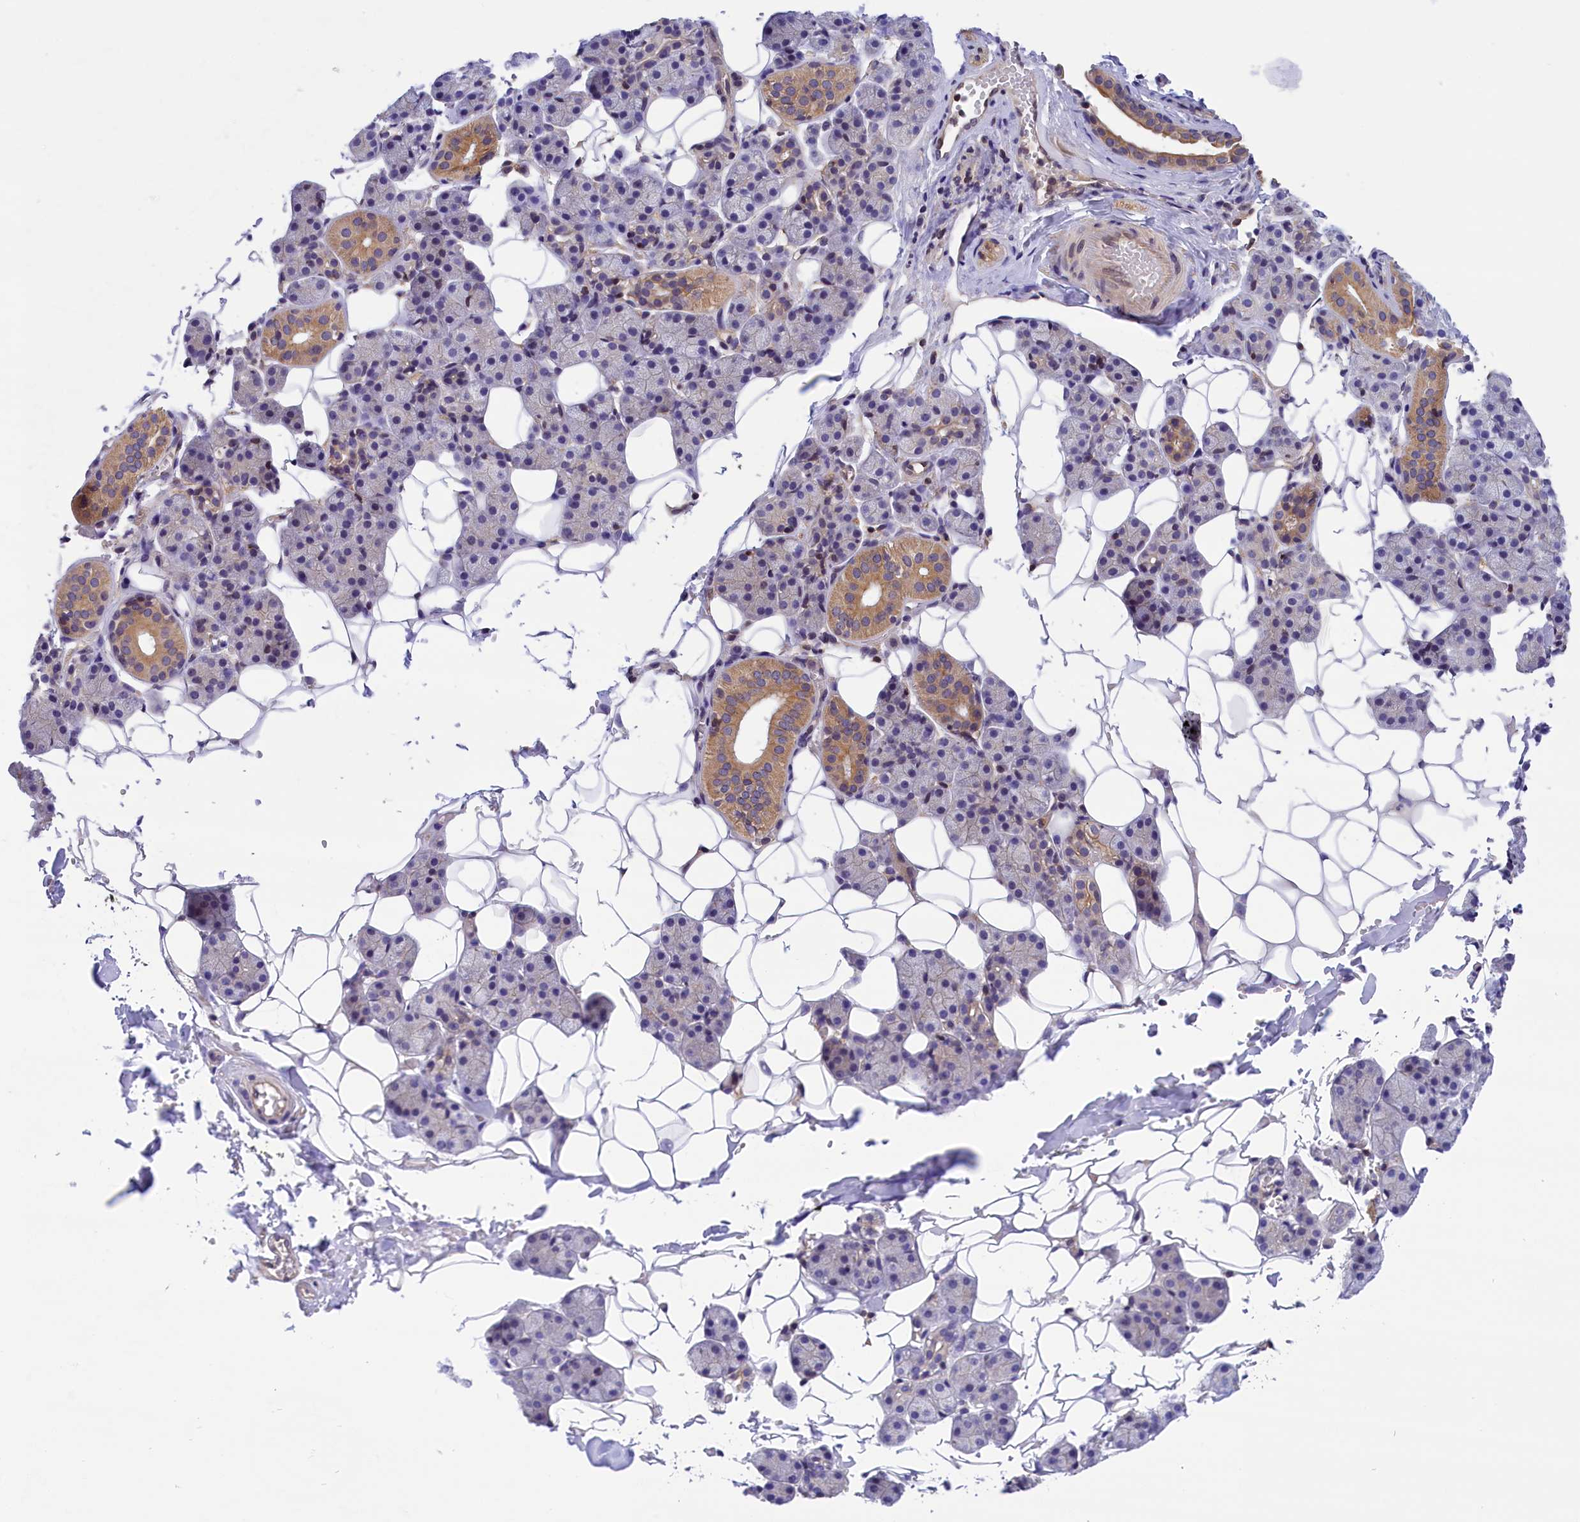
{"staining": {"intensity": "moderate", "quantity": "<25%", "location": "cytoplasmic/membranous"}, "tissue": "salivary gland", "cell_type": "Glandular cells", "image_type": "normal", "snomed": [{"axis": "morphology", "description": "Normal tissue, NOS"}, {"axis": "topography", "description": "Salivary gland"}], "caption": "Protein staining of unremarkable salivary gland reveals moderate cytoplasmic/membranous staining in about <25% of glandular cells. Immunohistochemistry (ihc) stains the protein in brown and the nuclei are stained blue.", "gene": "TBCB", "patient": {"sex": "female", "age": 33}}